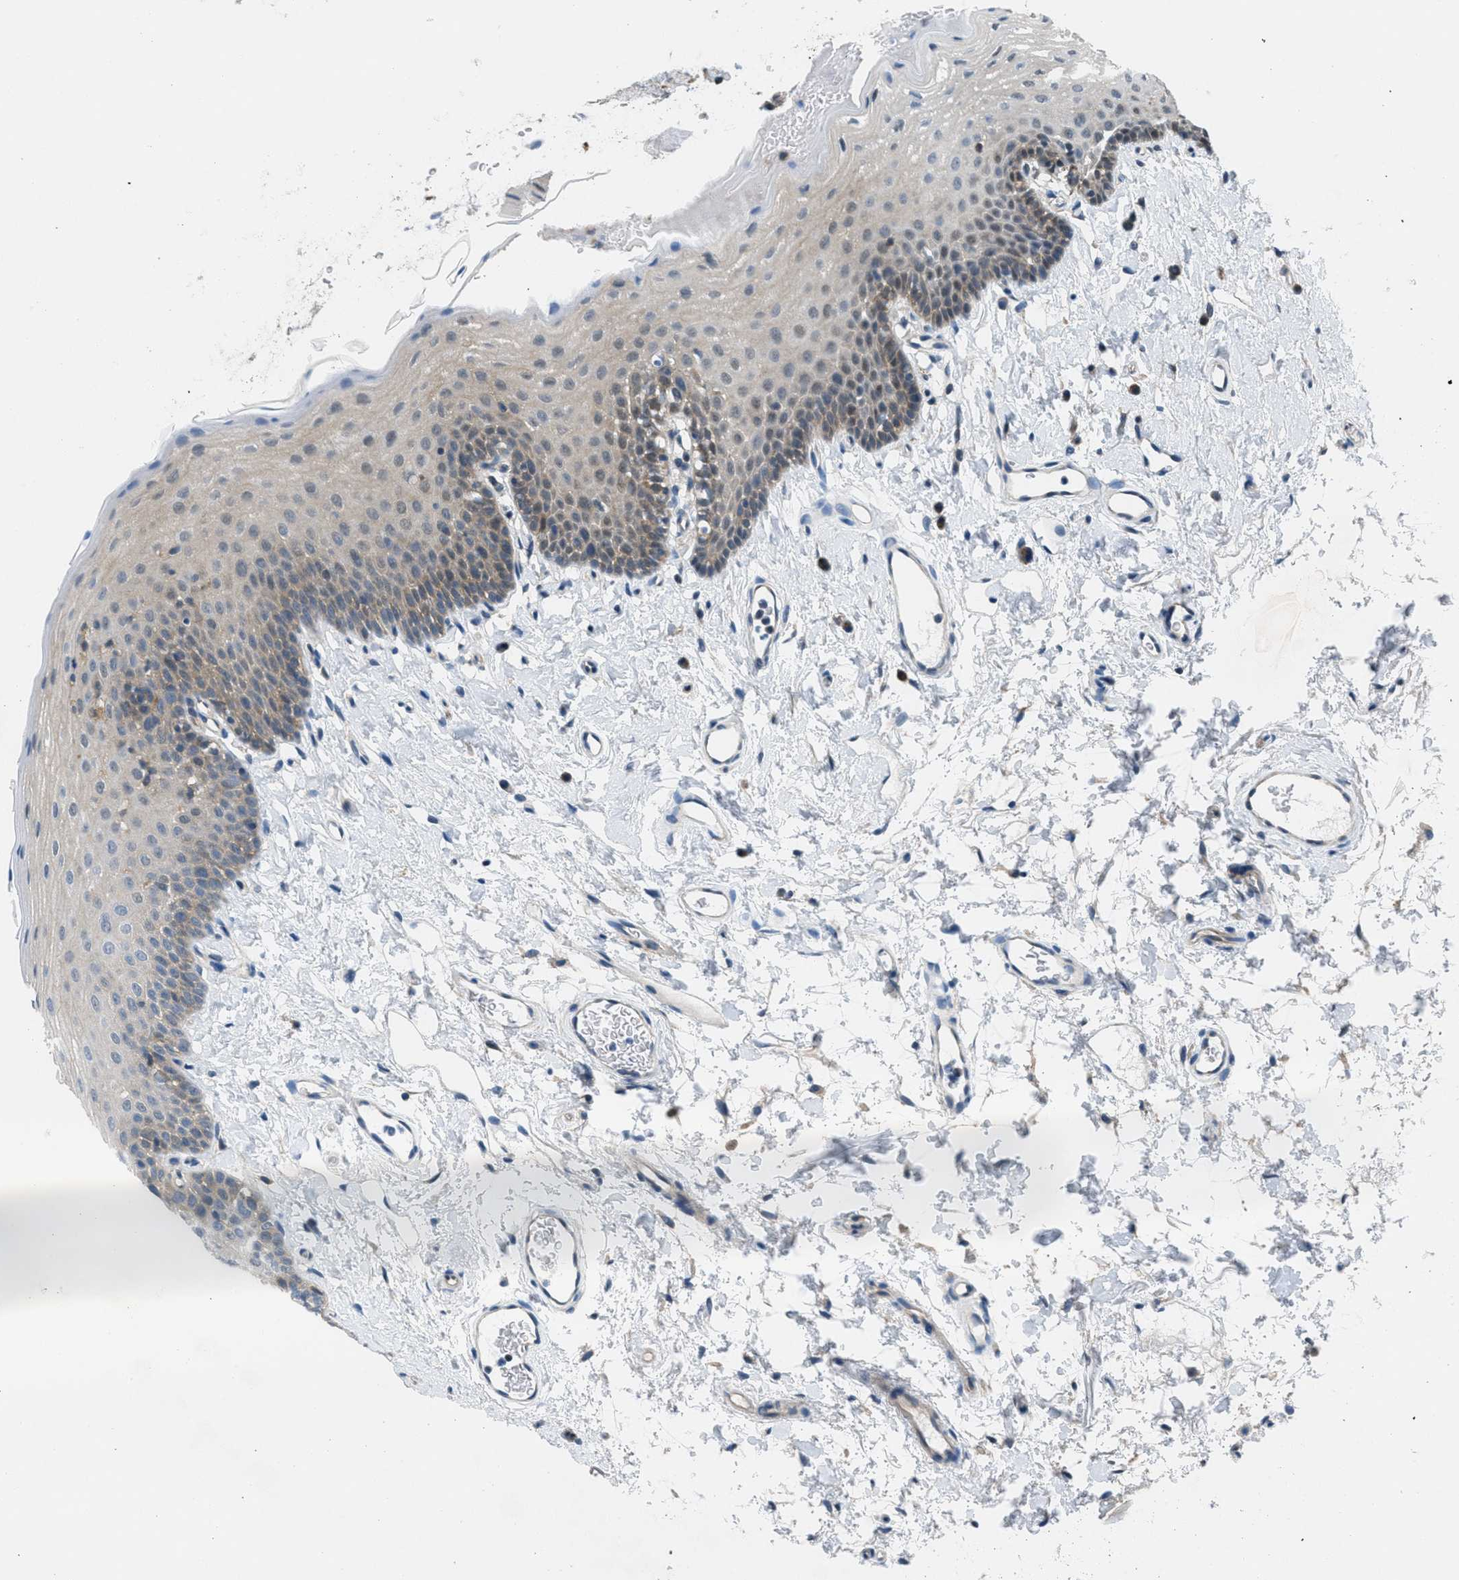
{"staining": {"intensity": "weak", "quantity": "25%-75%", "location": "cytoplasmic/membranous"}, "tissue": "oral mucosa", "cell_type": "Squamous epithelial cells", "image_type": "normal", "snomed": [{"axis": "morphology", "description": "Normal tissue, NOS"}, {"axis": "topography", "description": "Oral tissue"}], "caption": "The micrograph reveals staining of benign oral mucosa, revealing weak cytoplasmic/membranous protein positivity (brown color) within squamous epithelial cells.", "gene": "PIP5K1C", "patient": {"sex": "male", "age": 66}}